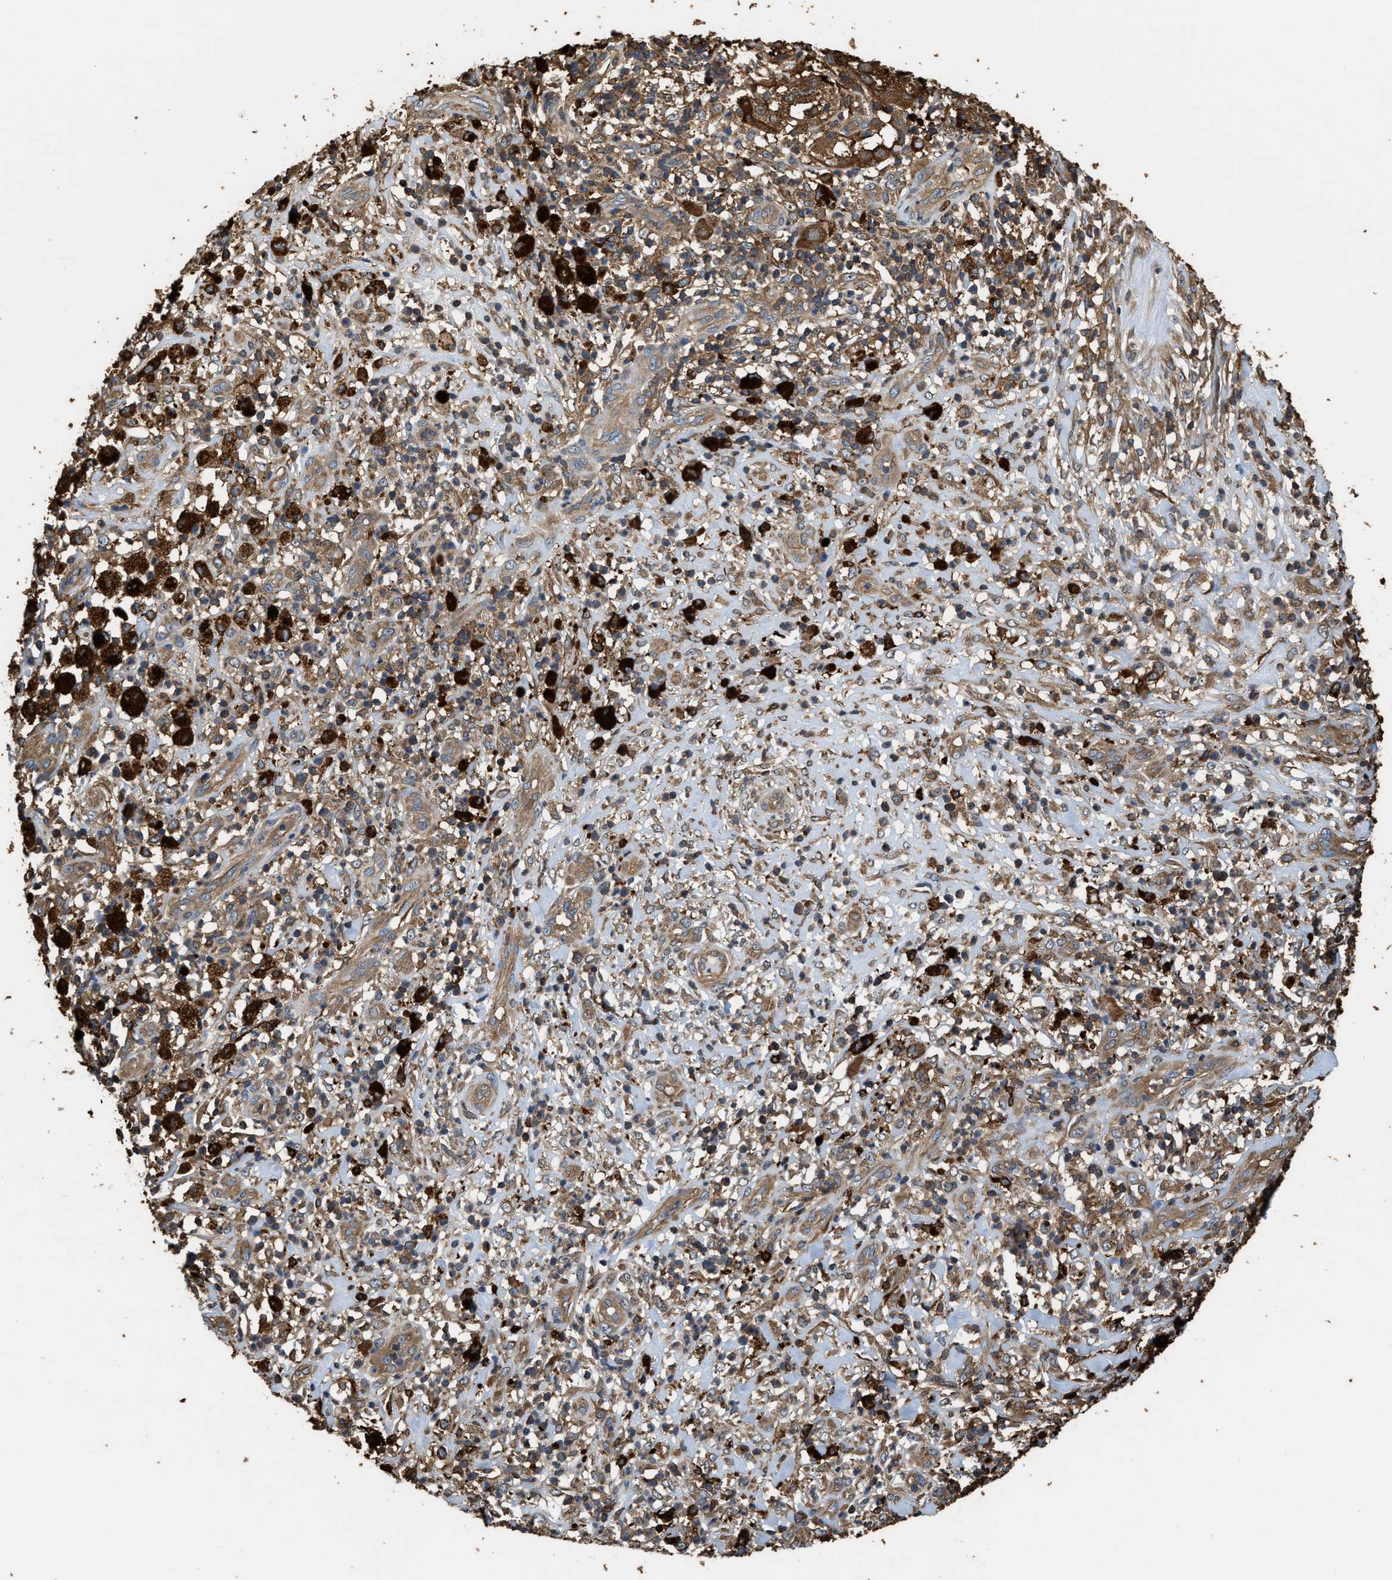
{"staining": {"intensity": "moderate", "quantity": ">75%", "location": "cytoplasmic/membranous"}, "tissue": "melanoma", "cell_type": "Tumor cells", "image_type": "cancer", "snomed": [{"axis": "morphology", "description": "Necrosis, NOS"}, {"axis": "morphology", "description": "Malignant melanoma, NOS"}, {"axis": "topography", "description": "Skin"}], "caption": "A medium amount of moderate cytoplasmic/membranous positivity is present in about >75% of tumor cells in malignant melanoma tissue.", "gene": "ATIC", "patient": {"sex": "female", "age": 87}}